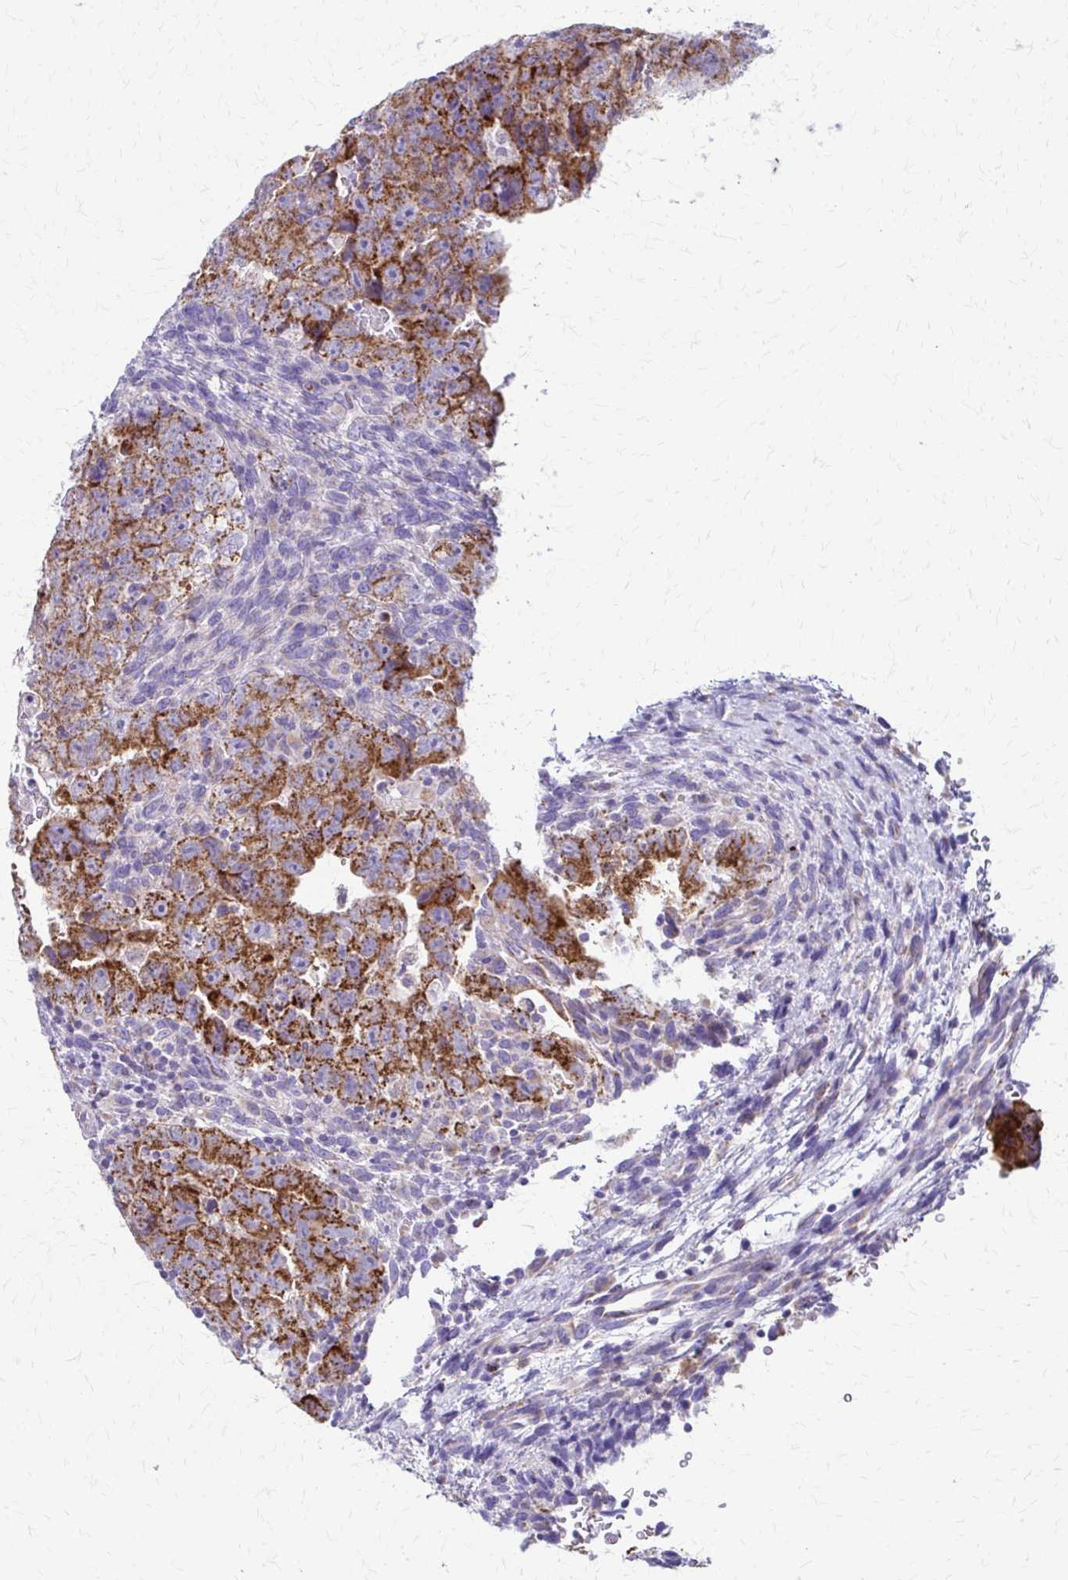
{"staining": {"intensity": "strong", "quantity": ">75%", "location": "cytoplasmic/membranous"}, "tissue": "testis cancer", "cell_type": "Tumor cells", "image_type": "cancer", "snomed": [{"axis": "morphology", "description": "Carcinoma, Embryonal, NOS"}, {"axis": "topography", "description": "Testis"}], "caption": "Protein expression analysis of human embryonal carcinoma (testis) reveals strong cytoplasmic/membranous staining in about >75% of tumor cells.", "gene": "SAMD13", "patient": {"sex": "male", "age": 24}}